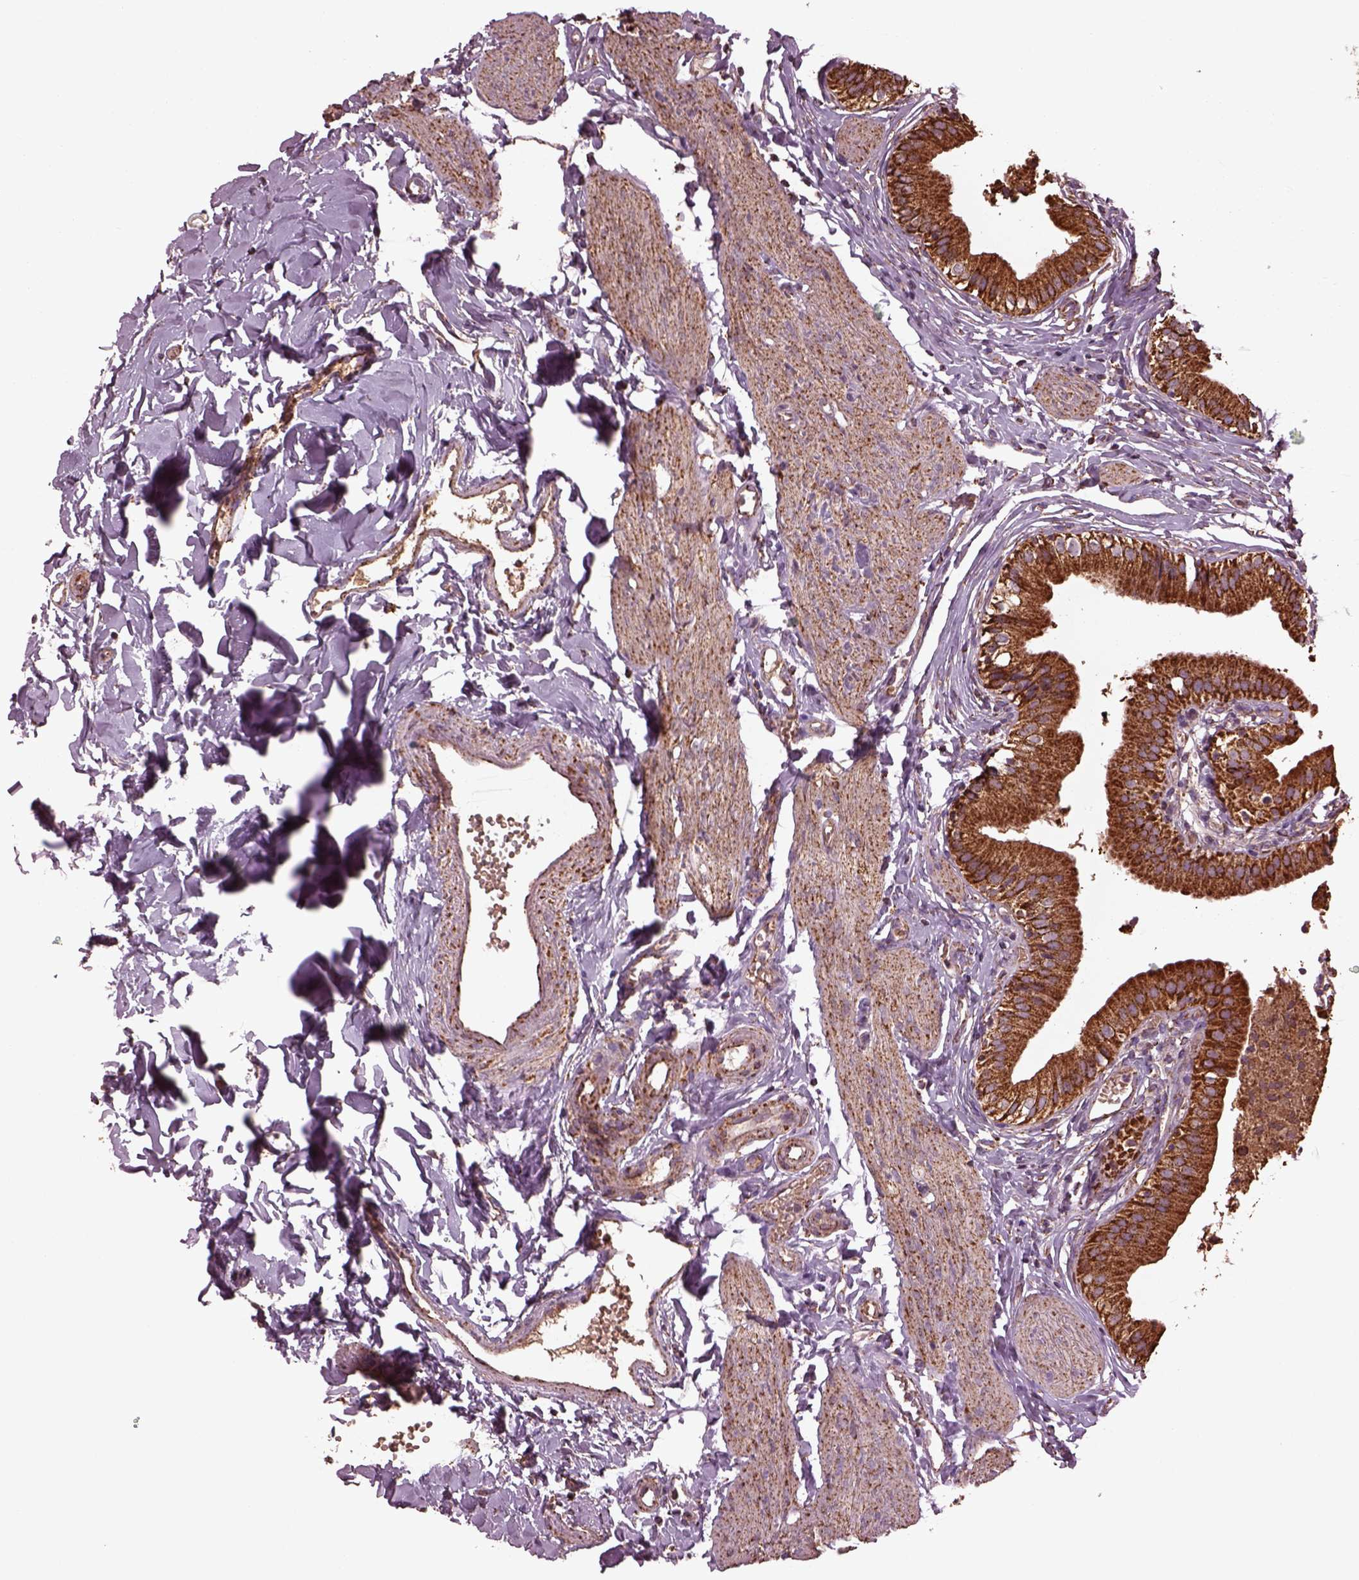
{"staining": {"intensity": "strong", "quantity": ">75%", "location": "cytoplasmic/membranous"}, "tissue": "gallbladder", "cell_type": "Glandular cells", "image_type": "normal", "snomed": [{"axis": "morphology", "description": "Normal tissue, NOS"}, {"axis": "topography", "description": "Gallbladder"}], "caption": "Immunohistochemical staining of benign gallbladder shows >75% levels of strong cytoplasmic/membranous protein positivity in approximately >75% of glandular cells.", "gene": "TMEM254", "patient": {"sex": "female", "age": 47}}